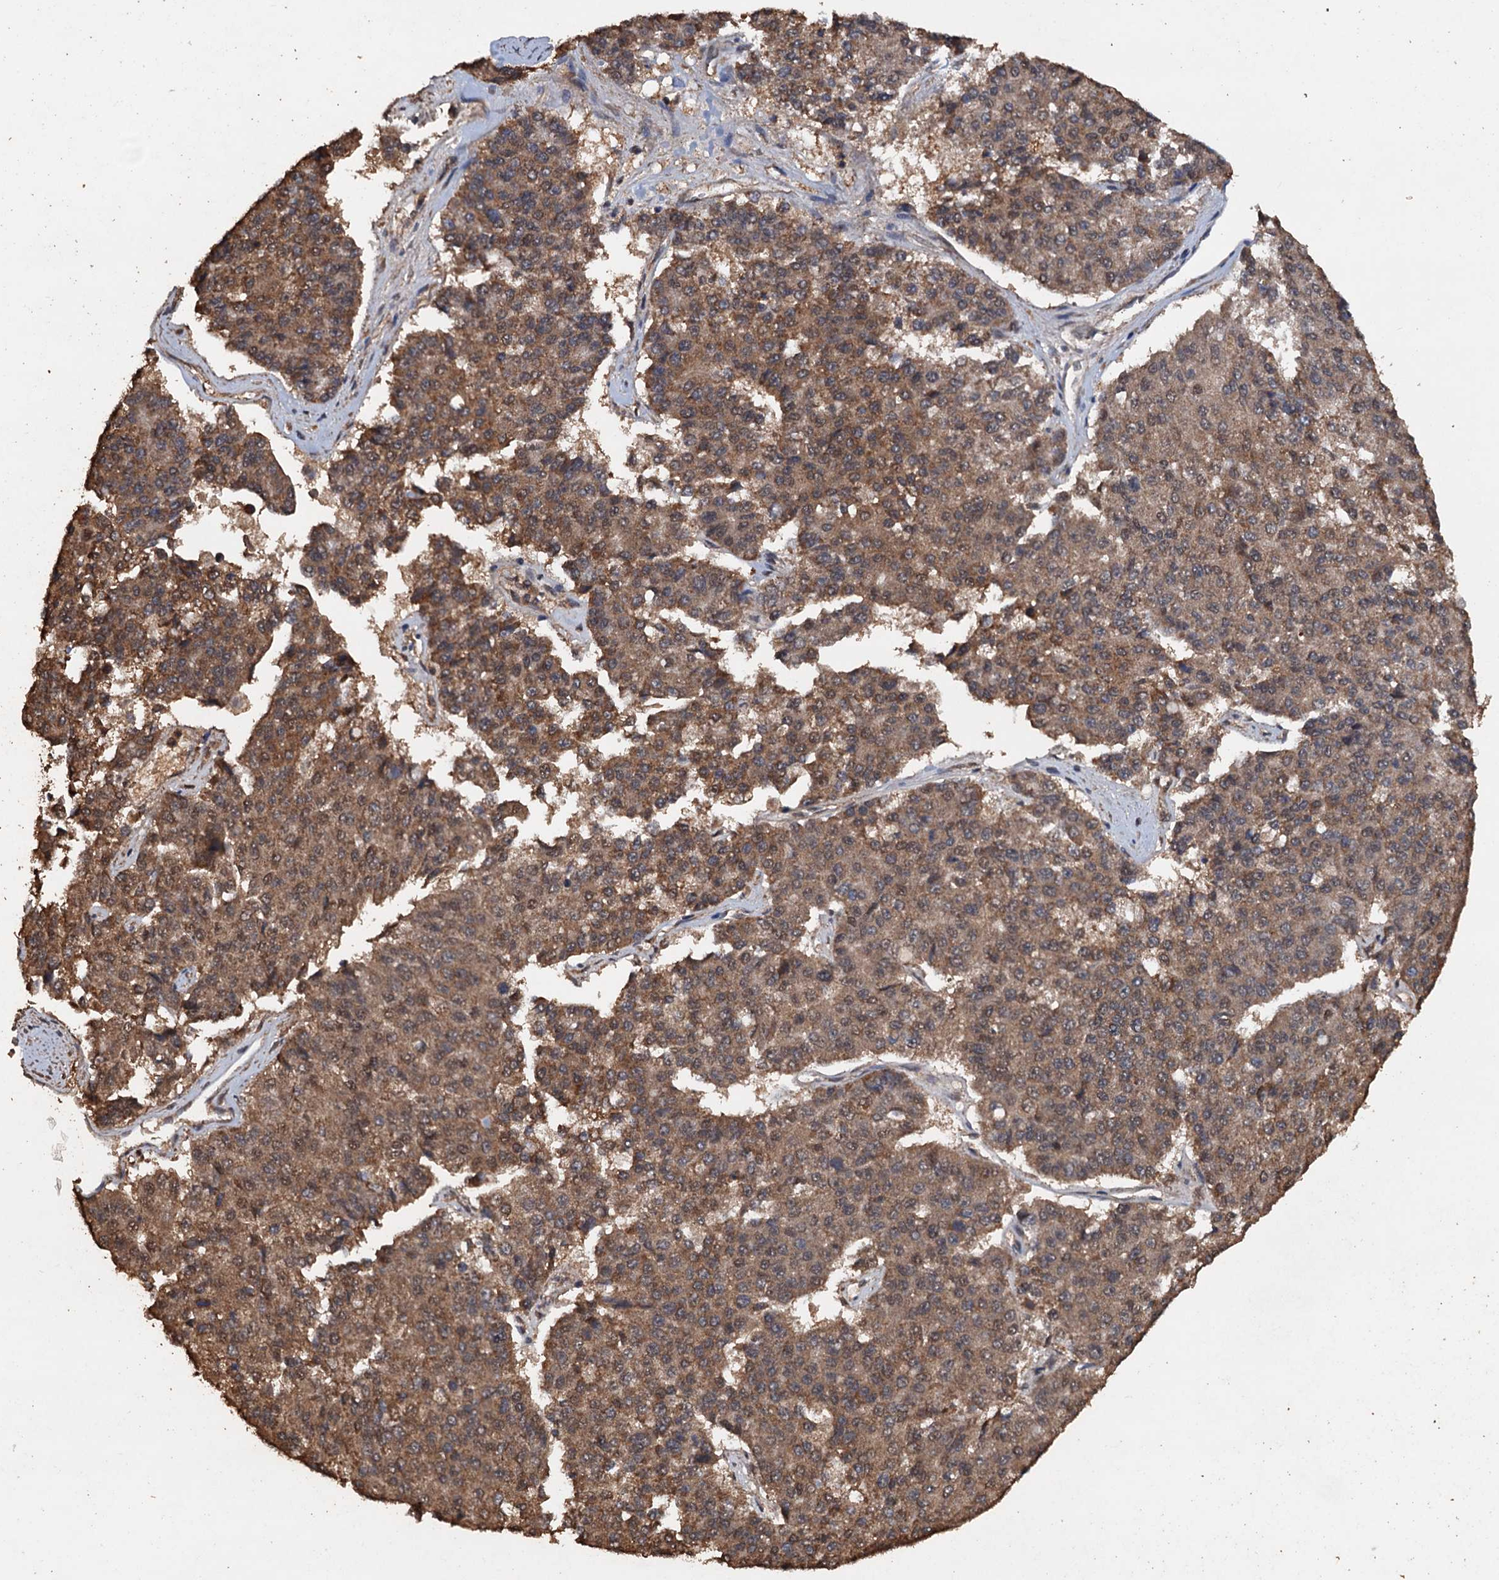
{"staining": {"intensity": "moderate", "quantity": ">75%", "location": "cytoplasmic/membranous,nuclear"}, "tissue": "pancreatic cancer", "cell_type": "Tumor cells", "image_type": "cancer", "snomed": [{"axis": "morphology", "description": "Adenocarcinoma, NOS"}, {"axis": "topography", "description": "Pancreas"}], "caption": "Immunohistochemical staining of pancreatic adenocarcinoma displays medium levels of moderate cytoplasmic/membranous and nuclear protein positivity in approximately >75% of tumor cells.", "gene": "PSMD9", "patient": {"sex": "male", "age": 50}}